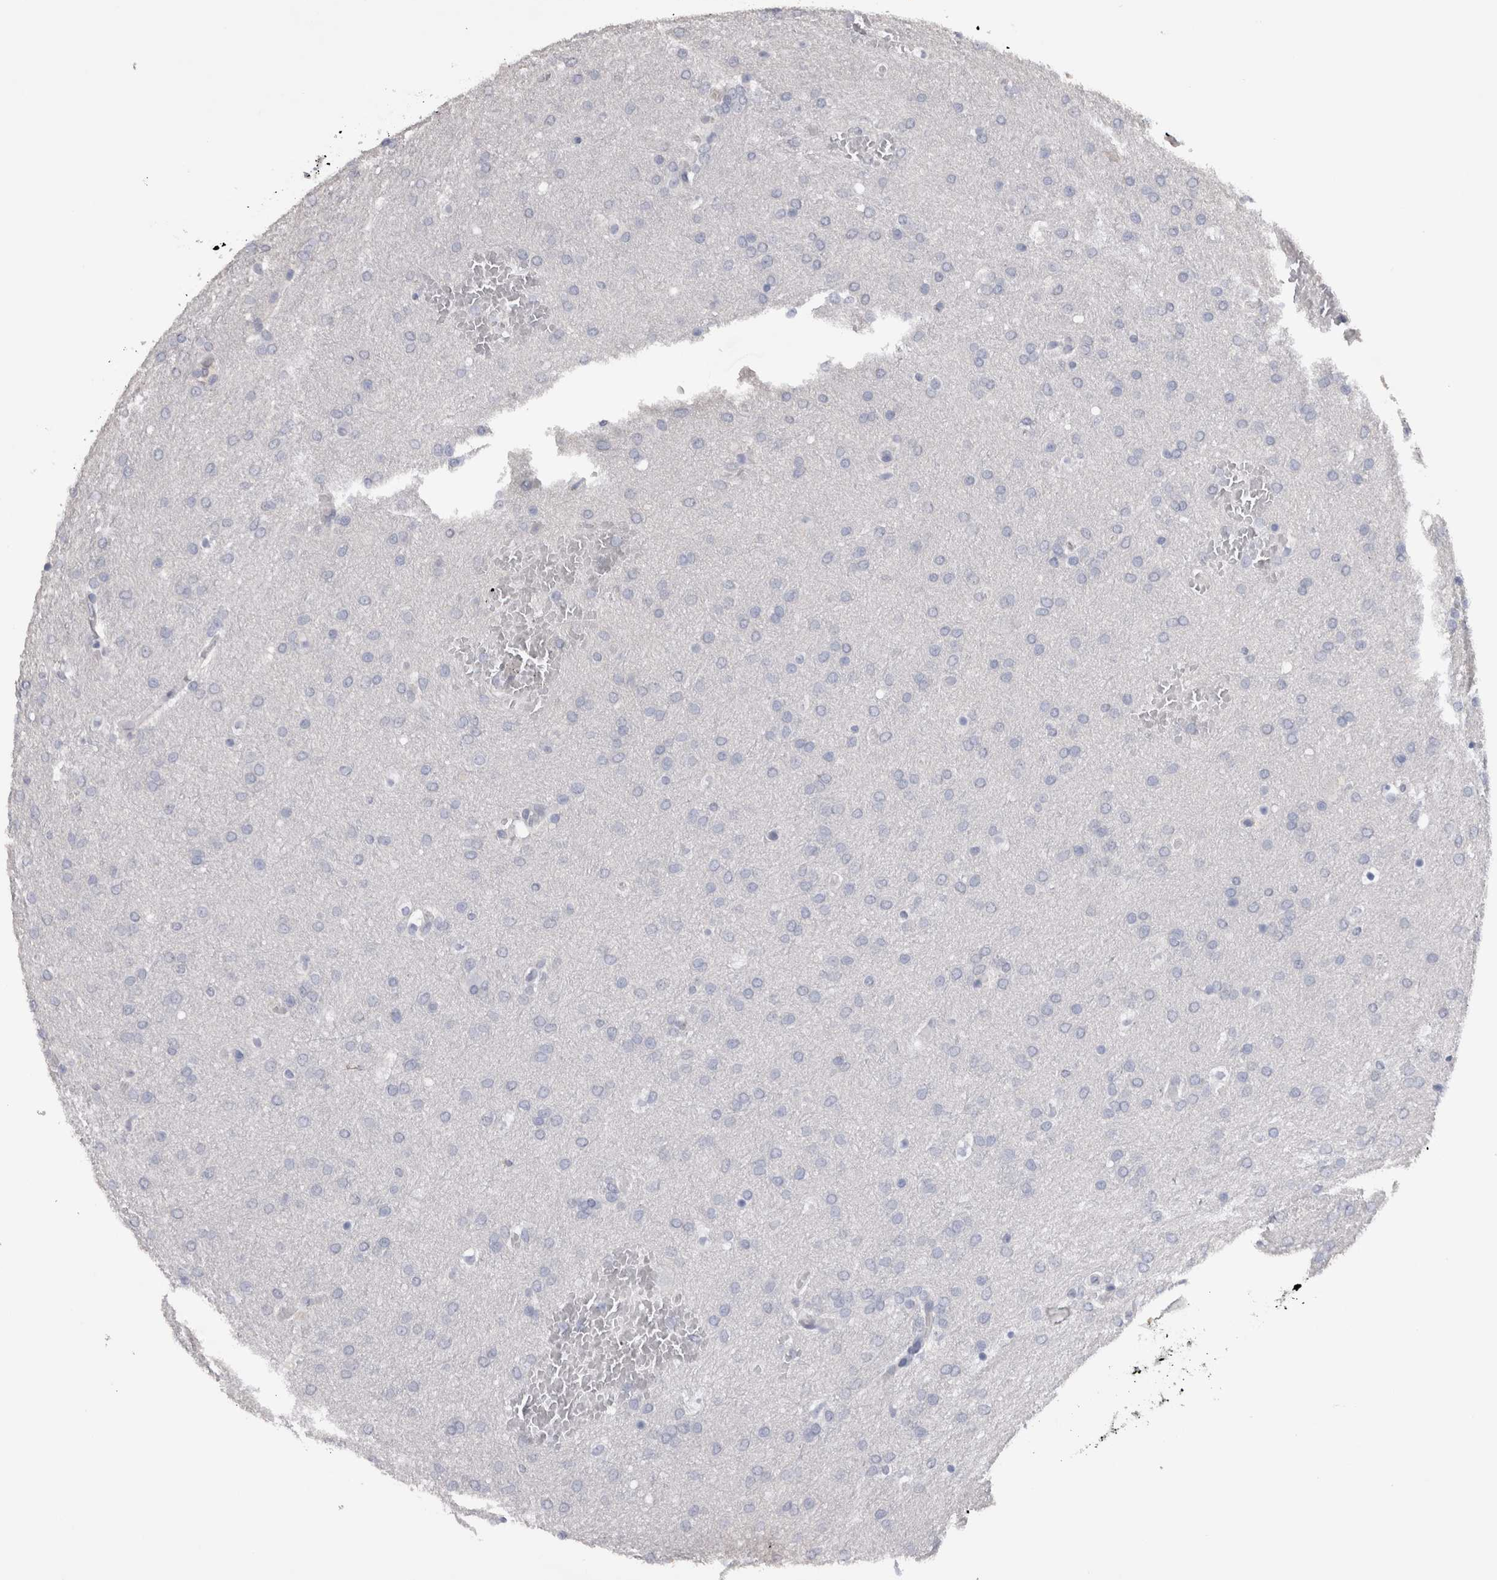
{"staining": {"intensity": "negative", "quantity": "none", "location": "none"}, "tissue": "glioma", "cell_type": "Tumor cells", "image_type": "cancer", "snomed": [{"axis": "morphology", "description": "Glioma, malignant, Low grade"}, {"axis": "topography", "description": "Brain"}], "caption": "Human glioma stained for a protein using immunohistochemistry displays no positivity in tumor cells.", "gene": "ADAM2", "patient": {"sex": "female", "age": 37}}